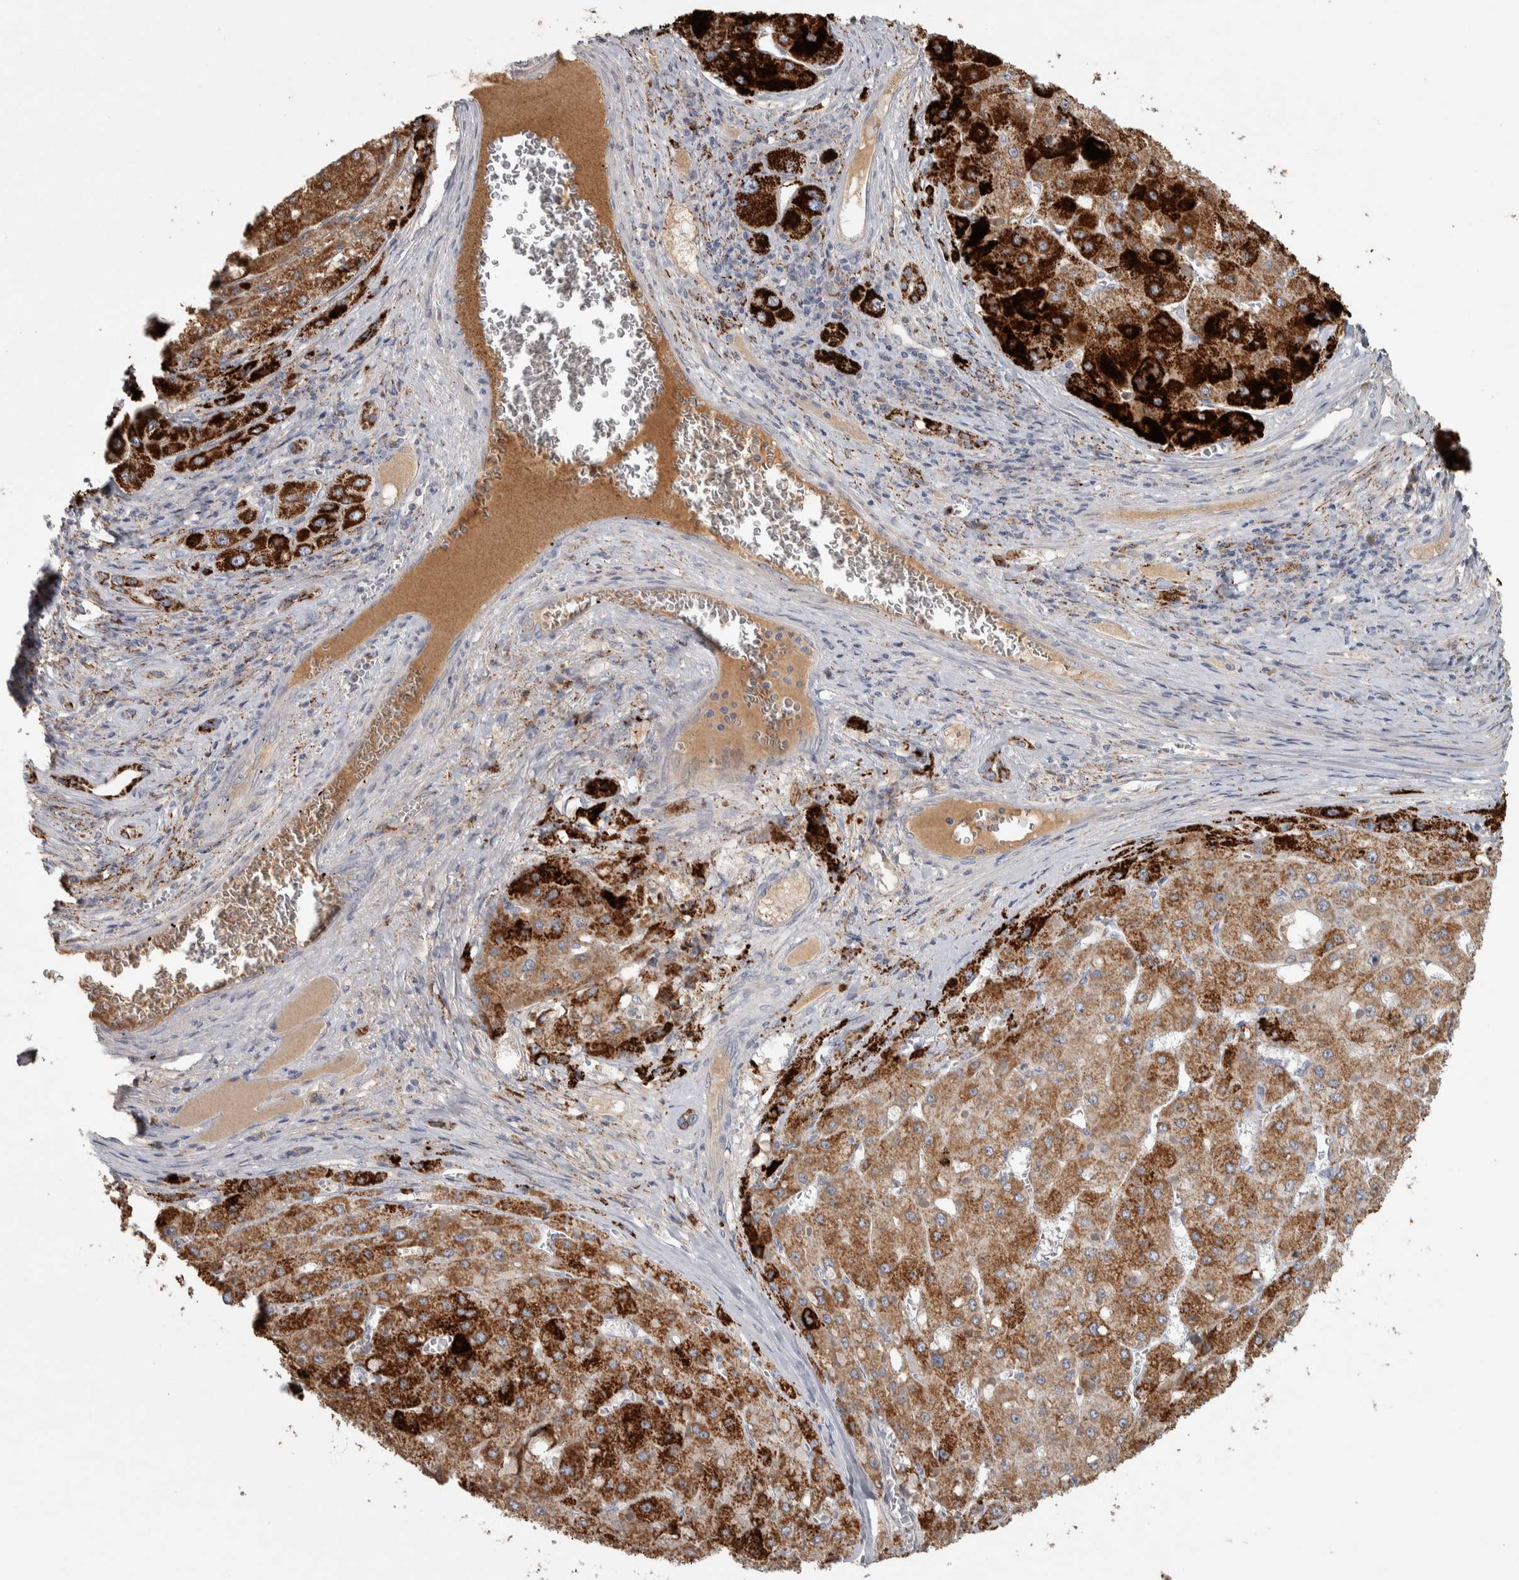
{"staining": {"intensity": "strong", "quantity": ">75%", "location": "cytoplasmic/membranous"}, "tissue": "liver cancer", "cell_type": "Tumor cells", "image_type": "cancer", "snomed": [{"axis": "morphology", "description": "Carcinoma, Hepatocellular, NOS"}, {"axis": "topography", "description": "Liver"}], "caption": "DAB (3,3'-diaminobenzidine) immunohistochemical staining of human liver cancer (hepatocellular carcinoma) shows strong cytoplasmic/membranous protein staining in approximately >75% of tumor cells. (Stains: DAB (3,3'-diaminobenzidine) in brown, nuclei in blue, Microscopy: brightfield microscopy at high magnification).", "gene": "FAM78A", "patient": {"sex": "female", "age": 73}}